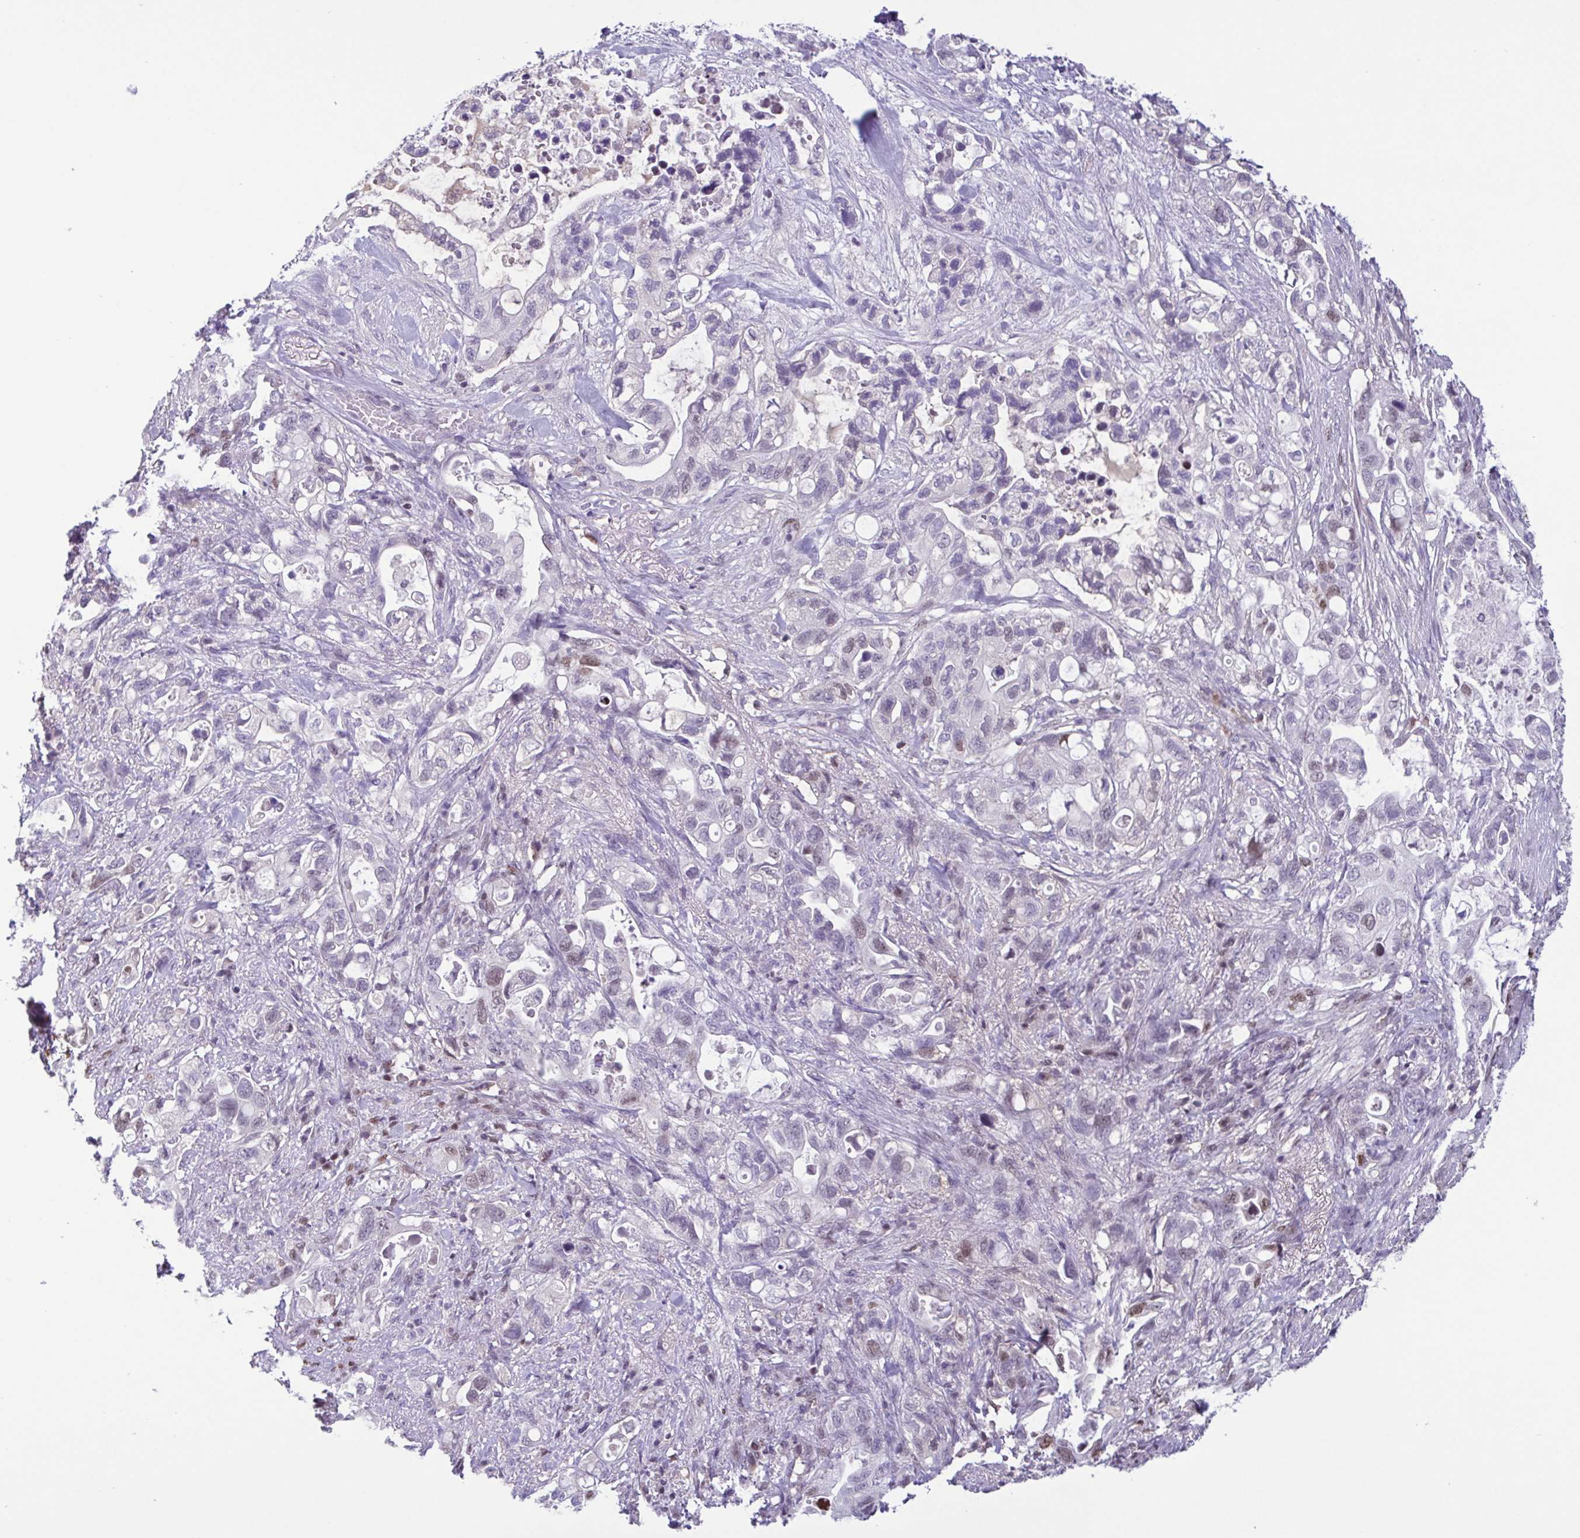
{"staining": {"intensity": "moderate", "quantity": "<25%", "location": "nuclear"}, "tissue": "pancreatic cancer", "cell_type": "Tumor cells", "image_type": "cancer", "snomed": [{"axis": "morphology", "description": "Adenocarcinoma, NOS"}, {"axis": "topography", "description": "Pancreas"}], "caption": "The immunohistochemical stain shows moderate nuclear expression in tumor cells of pancreatic cancer tissue. (IHC, brightfield microscopy, high magnification).", "gene": "IRF1", "patient": {"sex": "female", "age": 72}}